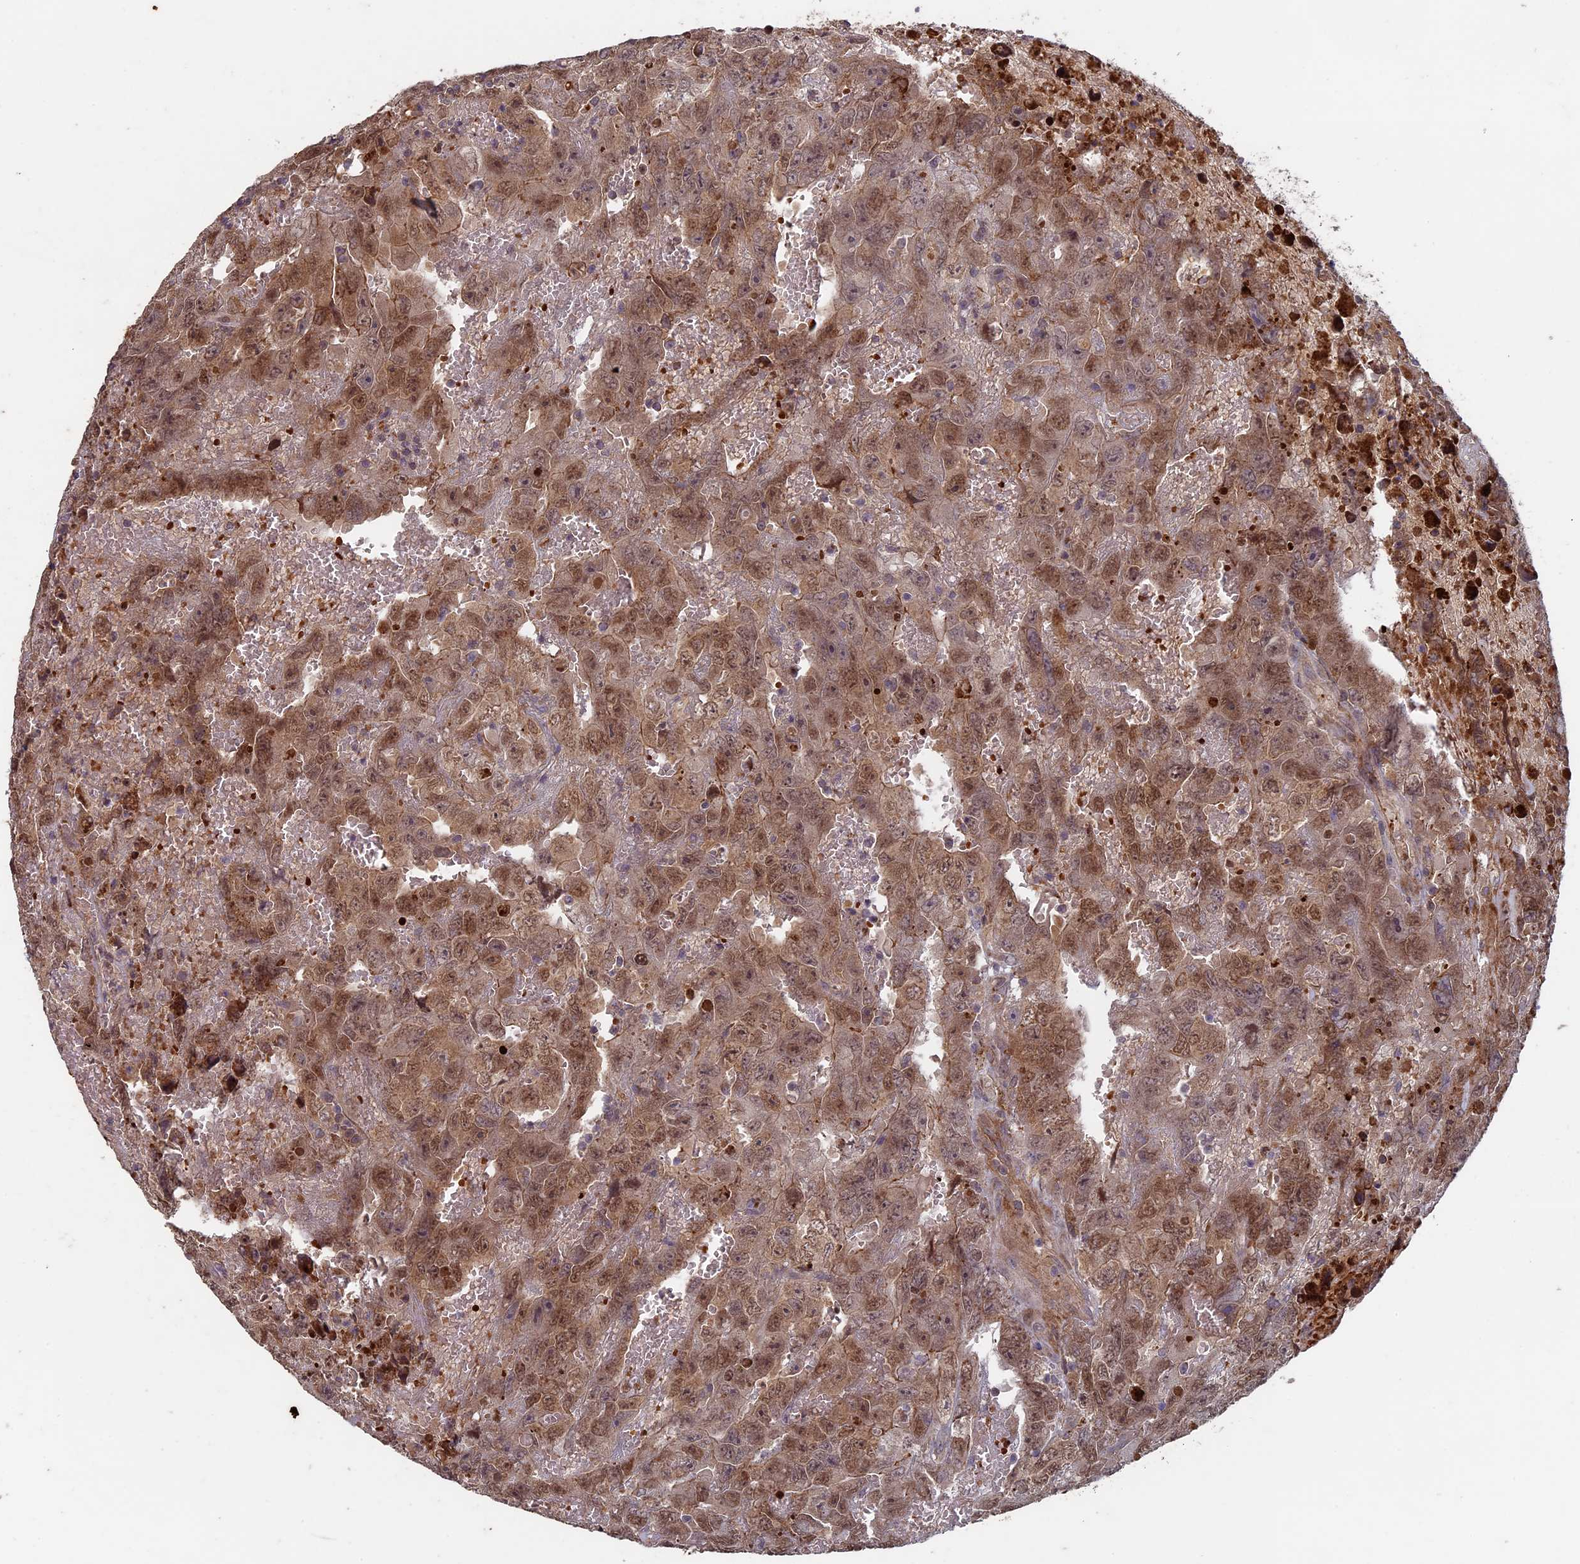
{"staining": {"intensity": "moderate", "quantity": ">75%", "location": "cytoplasmic/membranous,nuclear"}, "tissue": "testis cancer", "cell_type": "Tumor cells", "image_type": "cancer", "snomed": [{"axis": "morphology", "description": "Carcinoma, Embryonal, NOS"}, {"axis": "topography", "description": "Testis"}], "caption": "Brown immunohistochemical staining in testis embryonal carcinoma displays moderate cytoplasmic/membranous and nuclear positivity in approximately >75% of tumor cells.", "gene": "RCCD1", "patient": {"sex": "male", "age": 45}}